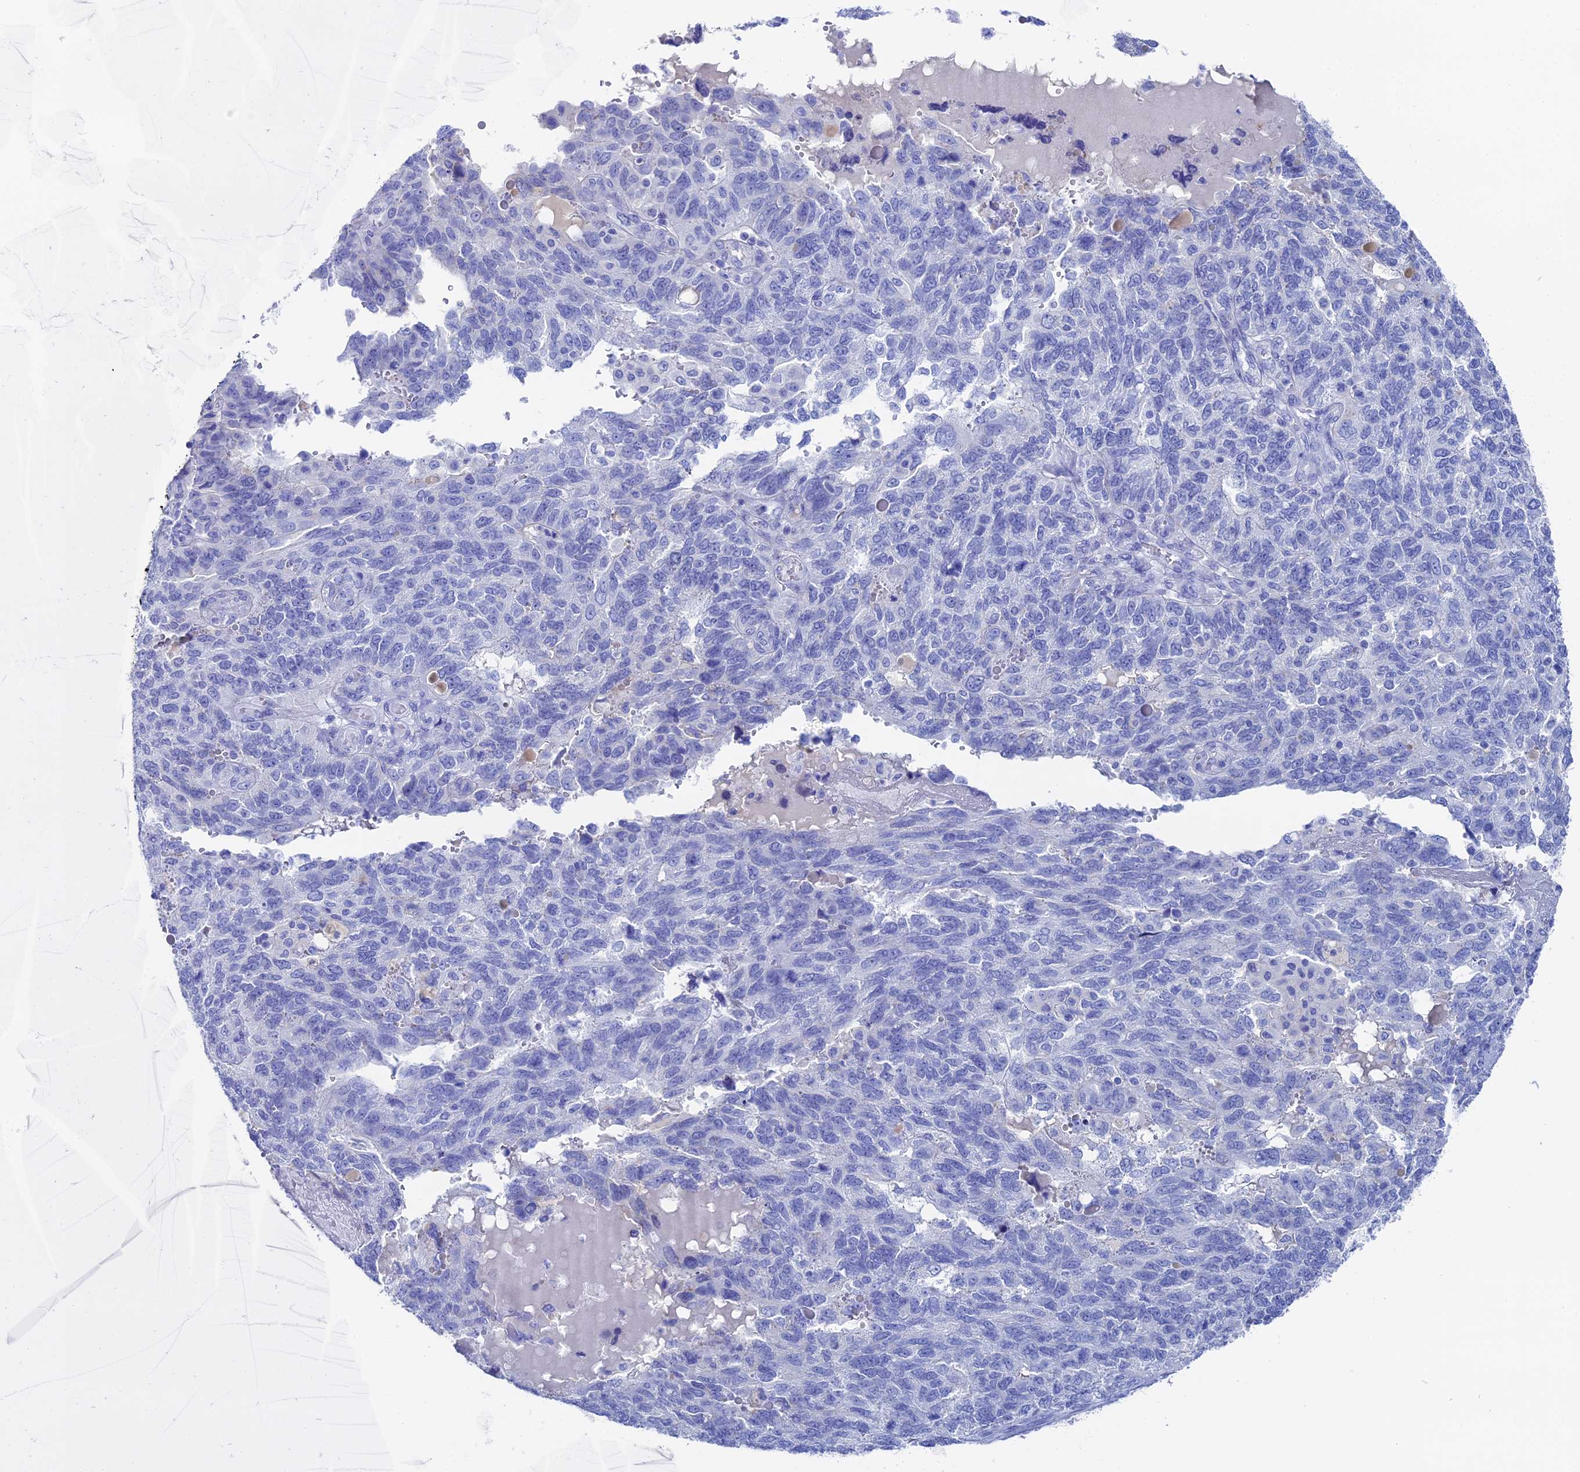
{"staining": {"intensity": "negative", "quantity": "none", "location": "none"}, "tissue": "endometrial cancer", "cell_type": "Tumor cells", "image_type": "cancer", "snomed": [{"axis": "morphology", "description": "Adenocarcinoma, NOS"}, {"axis": "topography", "description": "Endometrium"}], "caption": "Tumor cells show no significant positivity in endometrial adenocarcinoma.", "gene": "UNC119", "patient": {"sex": "female", "age": 66}}